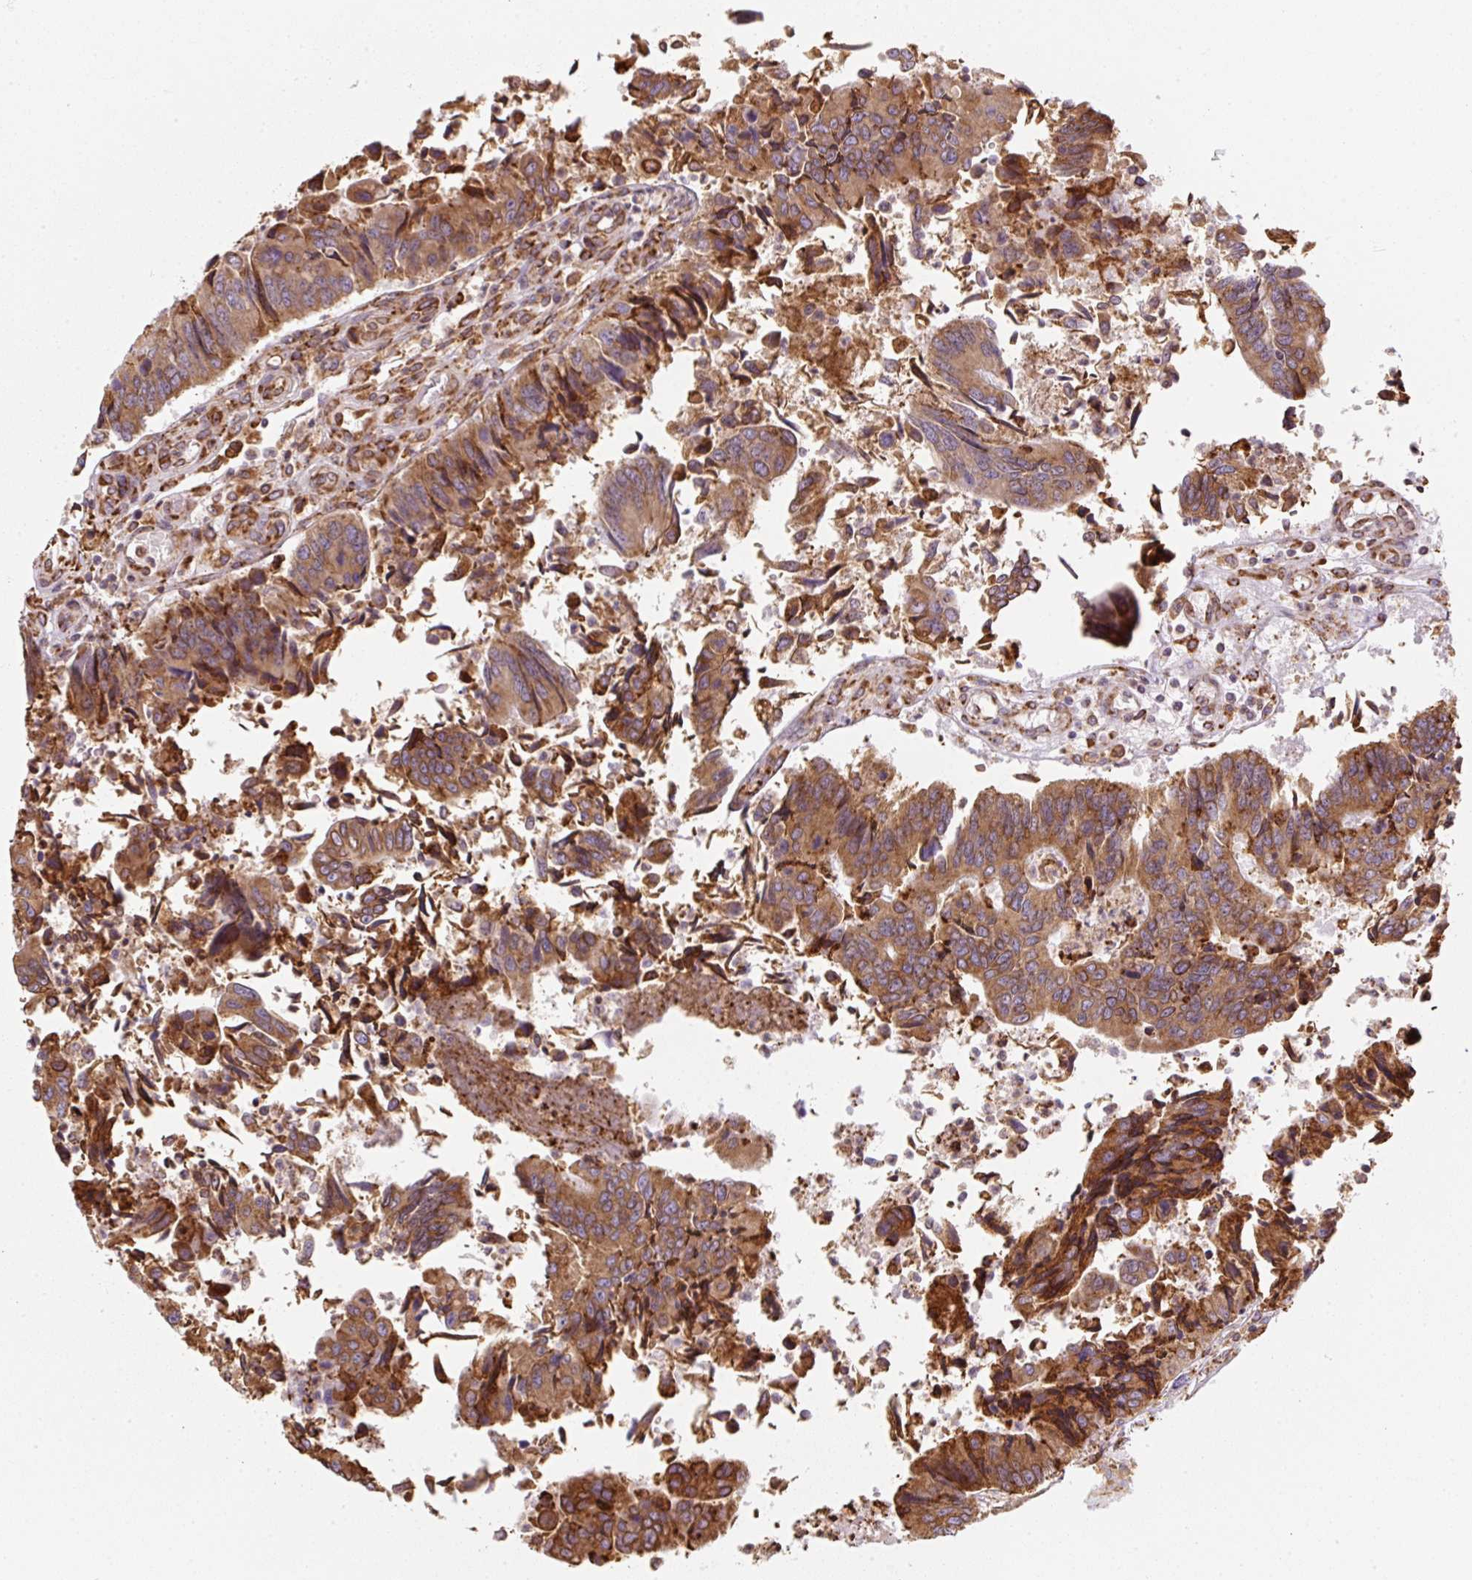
{"staining": {"intensity": "moderate", "quantity": ">75%", "location": "cytoplasmic/membranous"}, "tissue": "colorectal cancer", "cell_type": "Tumor cells", "image_type": "cancer", "snomed": [{"axis": "morphology", "description": "Adenocarcinoma, NOS"}, {"axis": "topography", "description": "Colon"}], "caption": "This is a photomicrograph of IHC staining of colorectal adenocarcinoma, which shows moderate staining in the cytoplasmic/membranous of tumor cells.", "gene": "PRKCSH", "patient": {"sex": "female", "age": 67}}